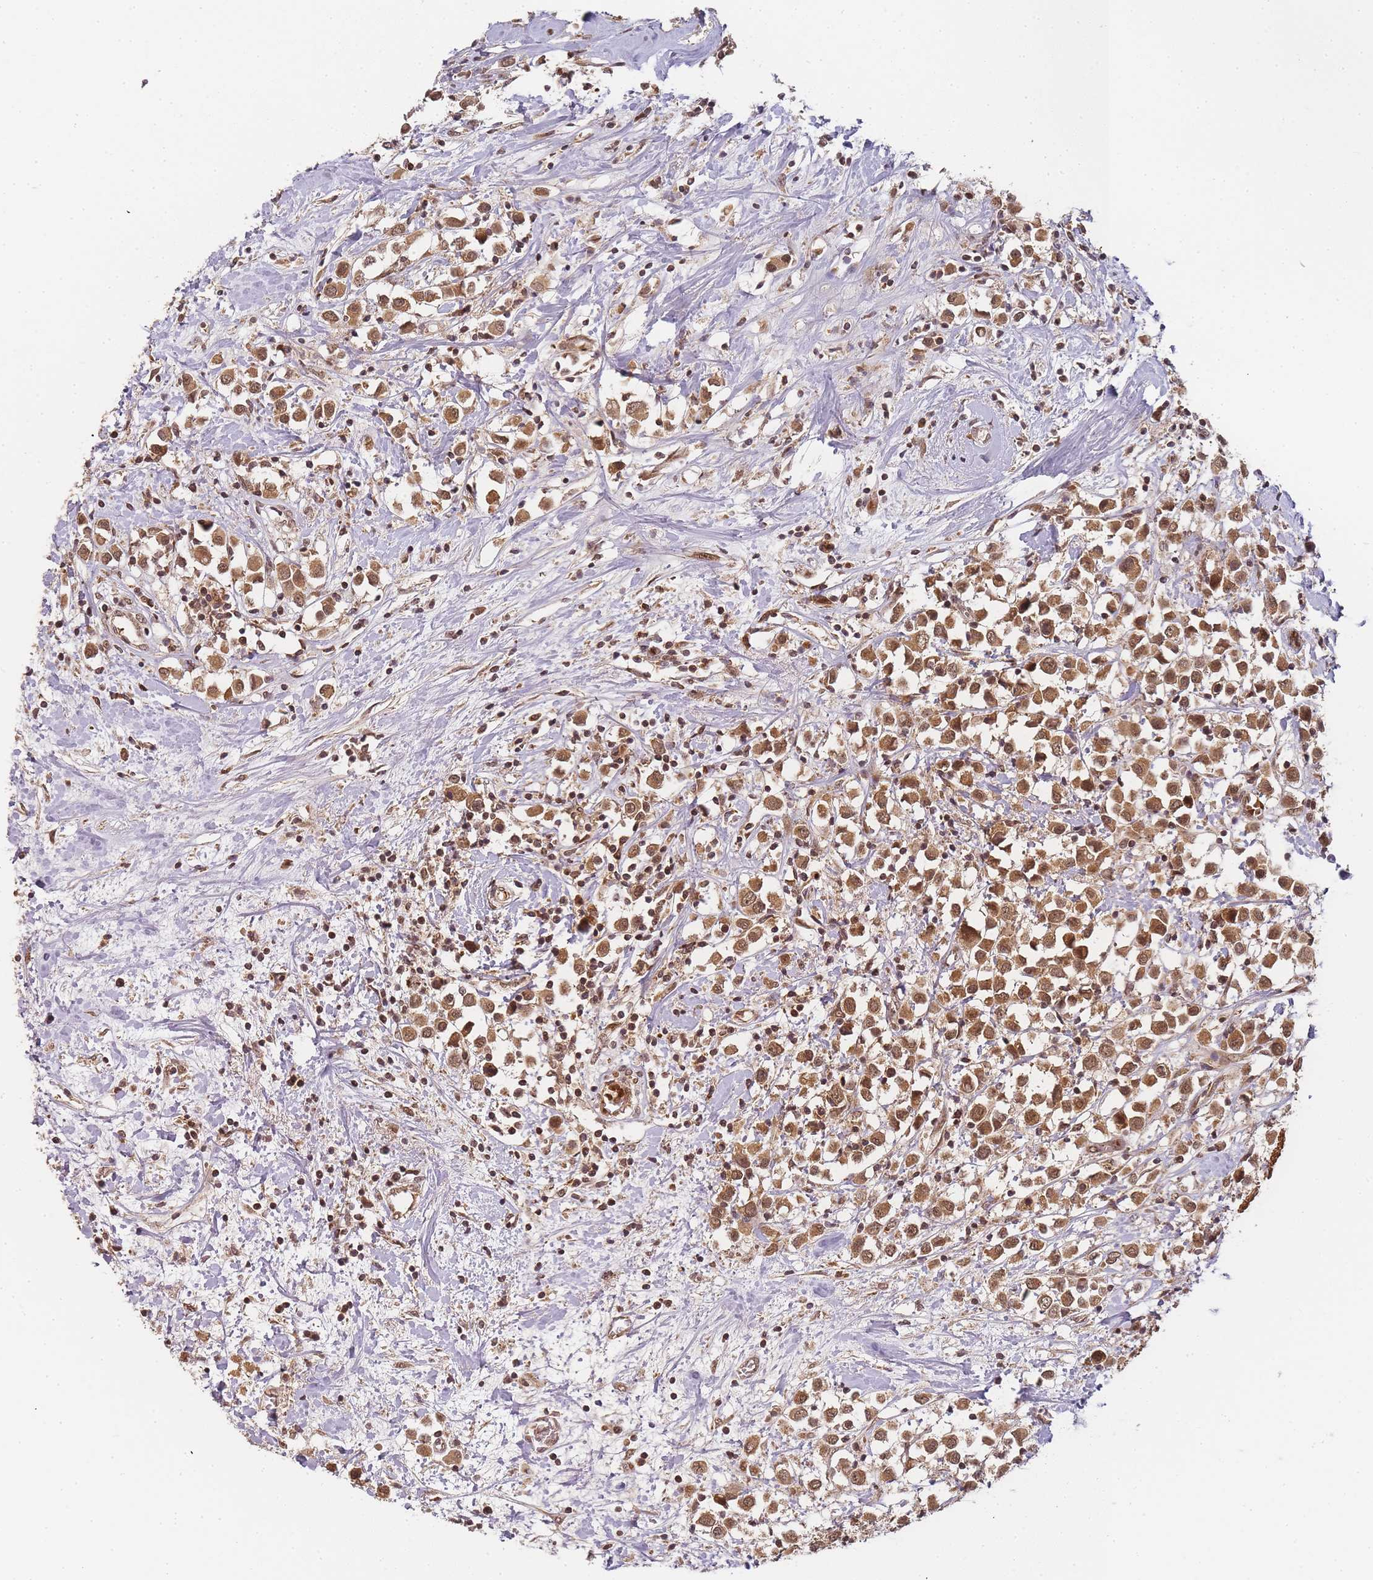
{"staining": {"intensity": "moderate", "quantity": ">75%", "location": "cytoplasmic/membranous,nuclear"}, "tissue": "breast cancer", "cell_type": "Tumor cells", "image_type": "cancer", "snomed": [{"axis": "morphology", "description": "Duct carcinoma"}, {"axis": "topography", "description": "Breast"}], "caption": "Protein analysis of breast cancer (intraductal carcinoma) tissue reveals moderate cytoplasmic/membranous and nuclear expression in approximately >75% of tumor cells. The staining is performed using DAB brown chromogen to label protein expression. The nuclei are counter-stained blue using hematoxylin.", "gene": "ZNF497", "patient": {"sex": "female", "age": 61}}